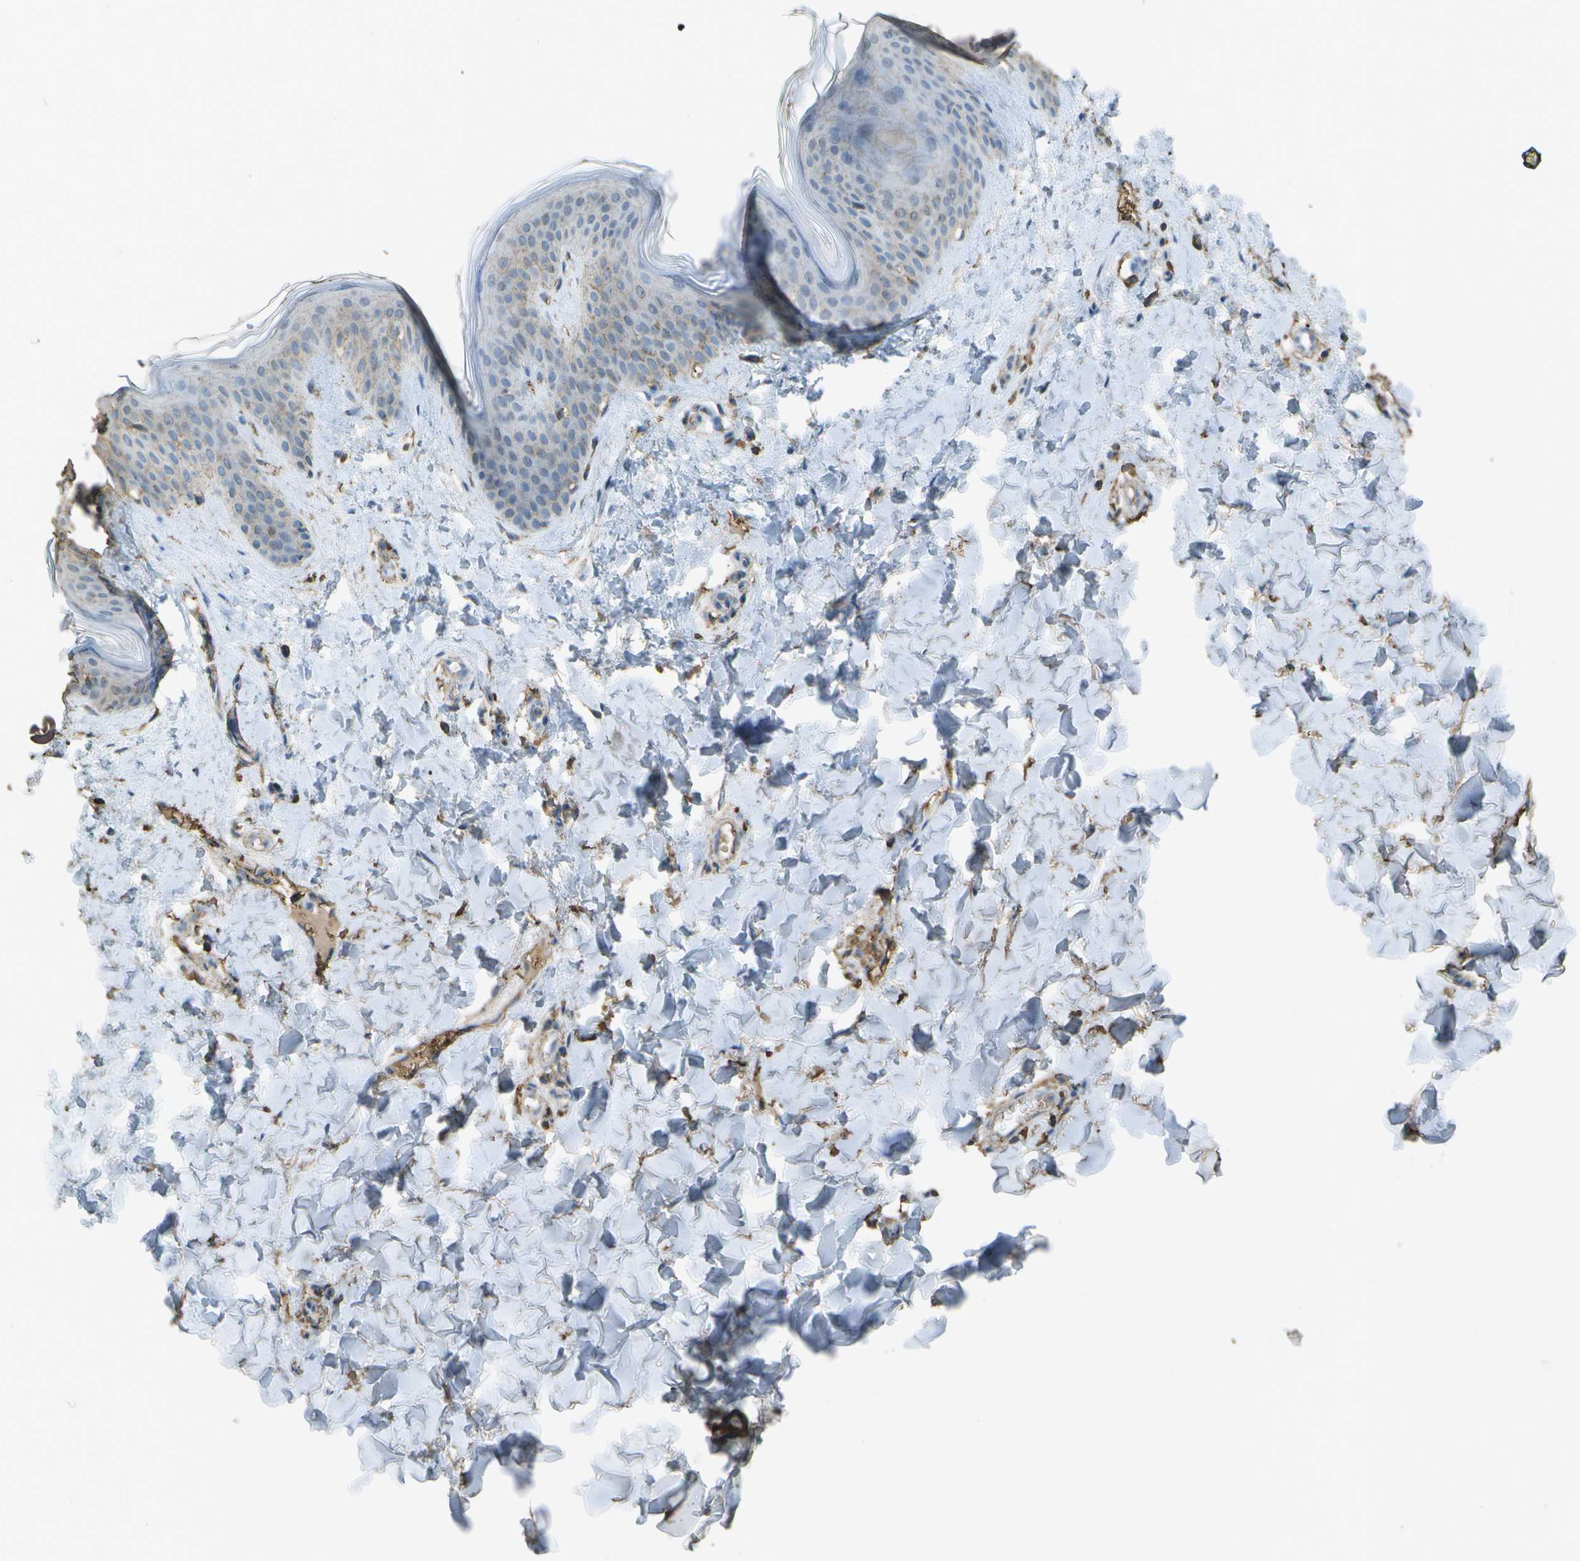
{"staining": {"intensity": "weak", "quantity": ">75%", "location": "cytoplasmic/membranous"}, "tissue": "skin", "cell_type": "Fibroblasts", "image_type": "normal", "snomed": [{"axis": "morphology", "description": "Normal tissue, NOS"}, {"axis": "topography", "description": "Skin"}], "caption": "Fibroblasts exhibit low levels of weak cytoplasmic/membranous positivity in approximately >75% of cells in normal skin.", "gene": "CYP4F11", "patient": {"sex": "female", "age": 17}}